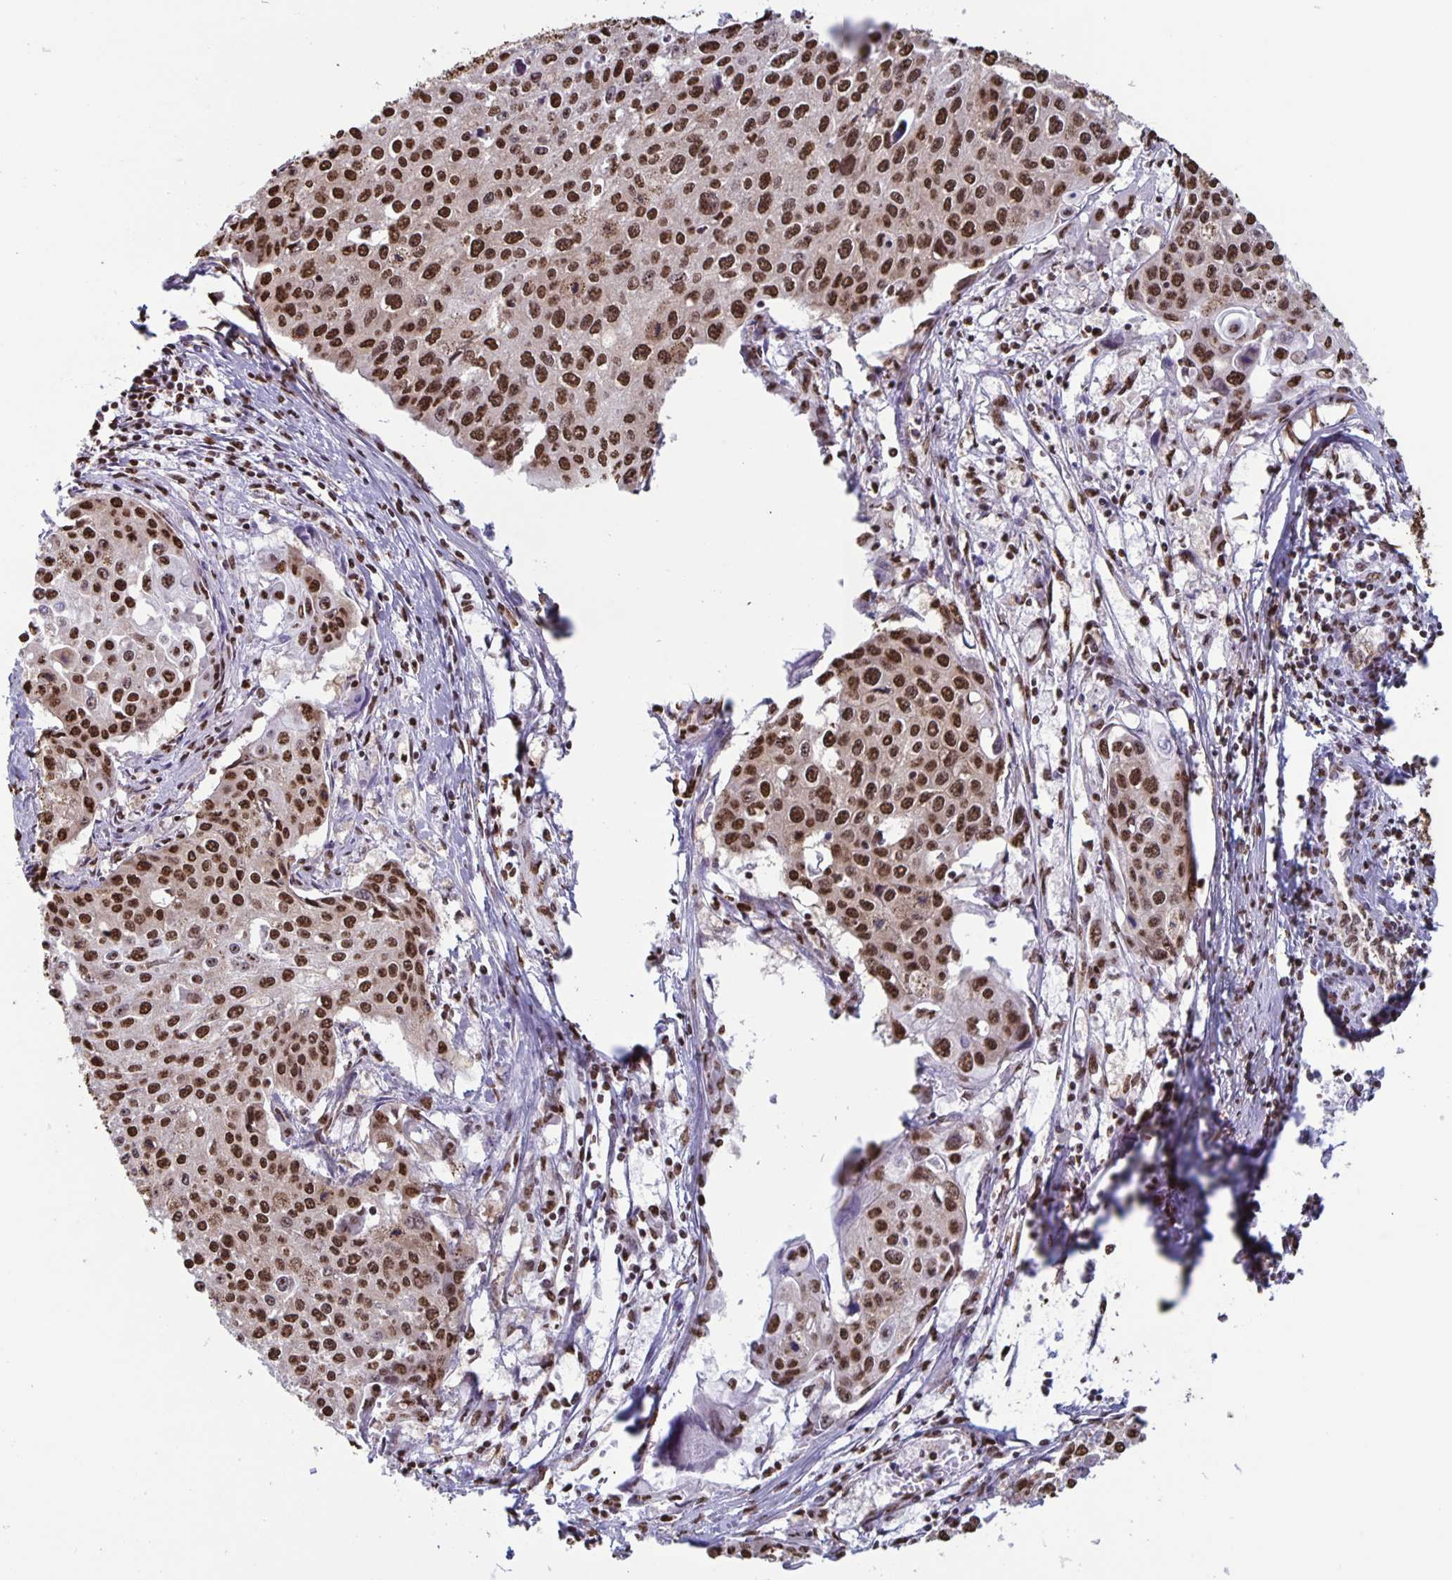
{"staining": {"intensity": "strong", "quantity": ">75%", "location": "nuclear"}, "tissue": "cervical cancer", "cell_type": "Tumor cells", "image_type": "cancer", "snomed": [{"axis": "morphology", "description": "Squamous cell carcinoma, NOS"}, {"axis": "topography", "description": "Cervix"}], "caption": "Immunohistochemistry (IHC) histopathology image of human cervical cancer stained for a protein (brown), which demonstrates high levels of strong nuclear positivity in approximately >75% of tumor cells.", "gene": "DUT", "patient": {"sex": "female", "age": 38}}